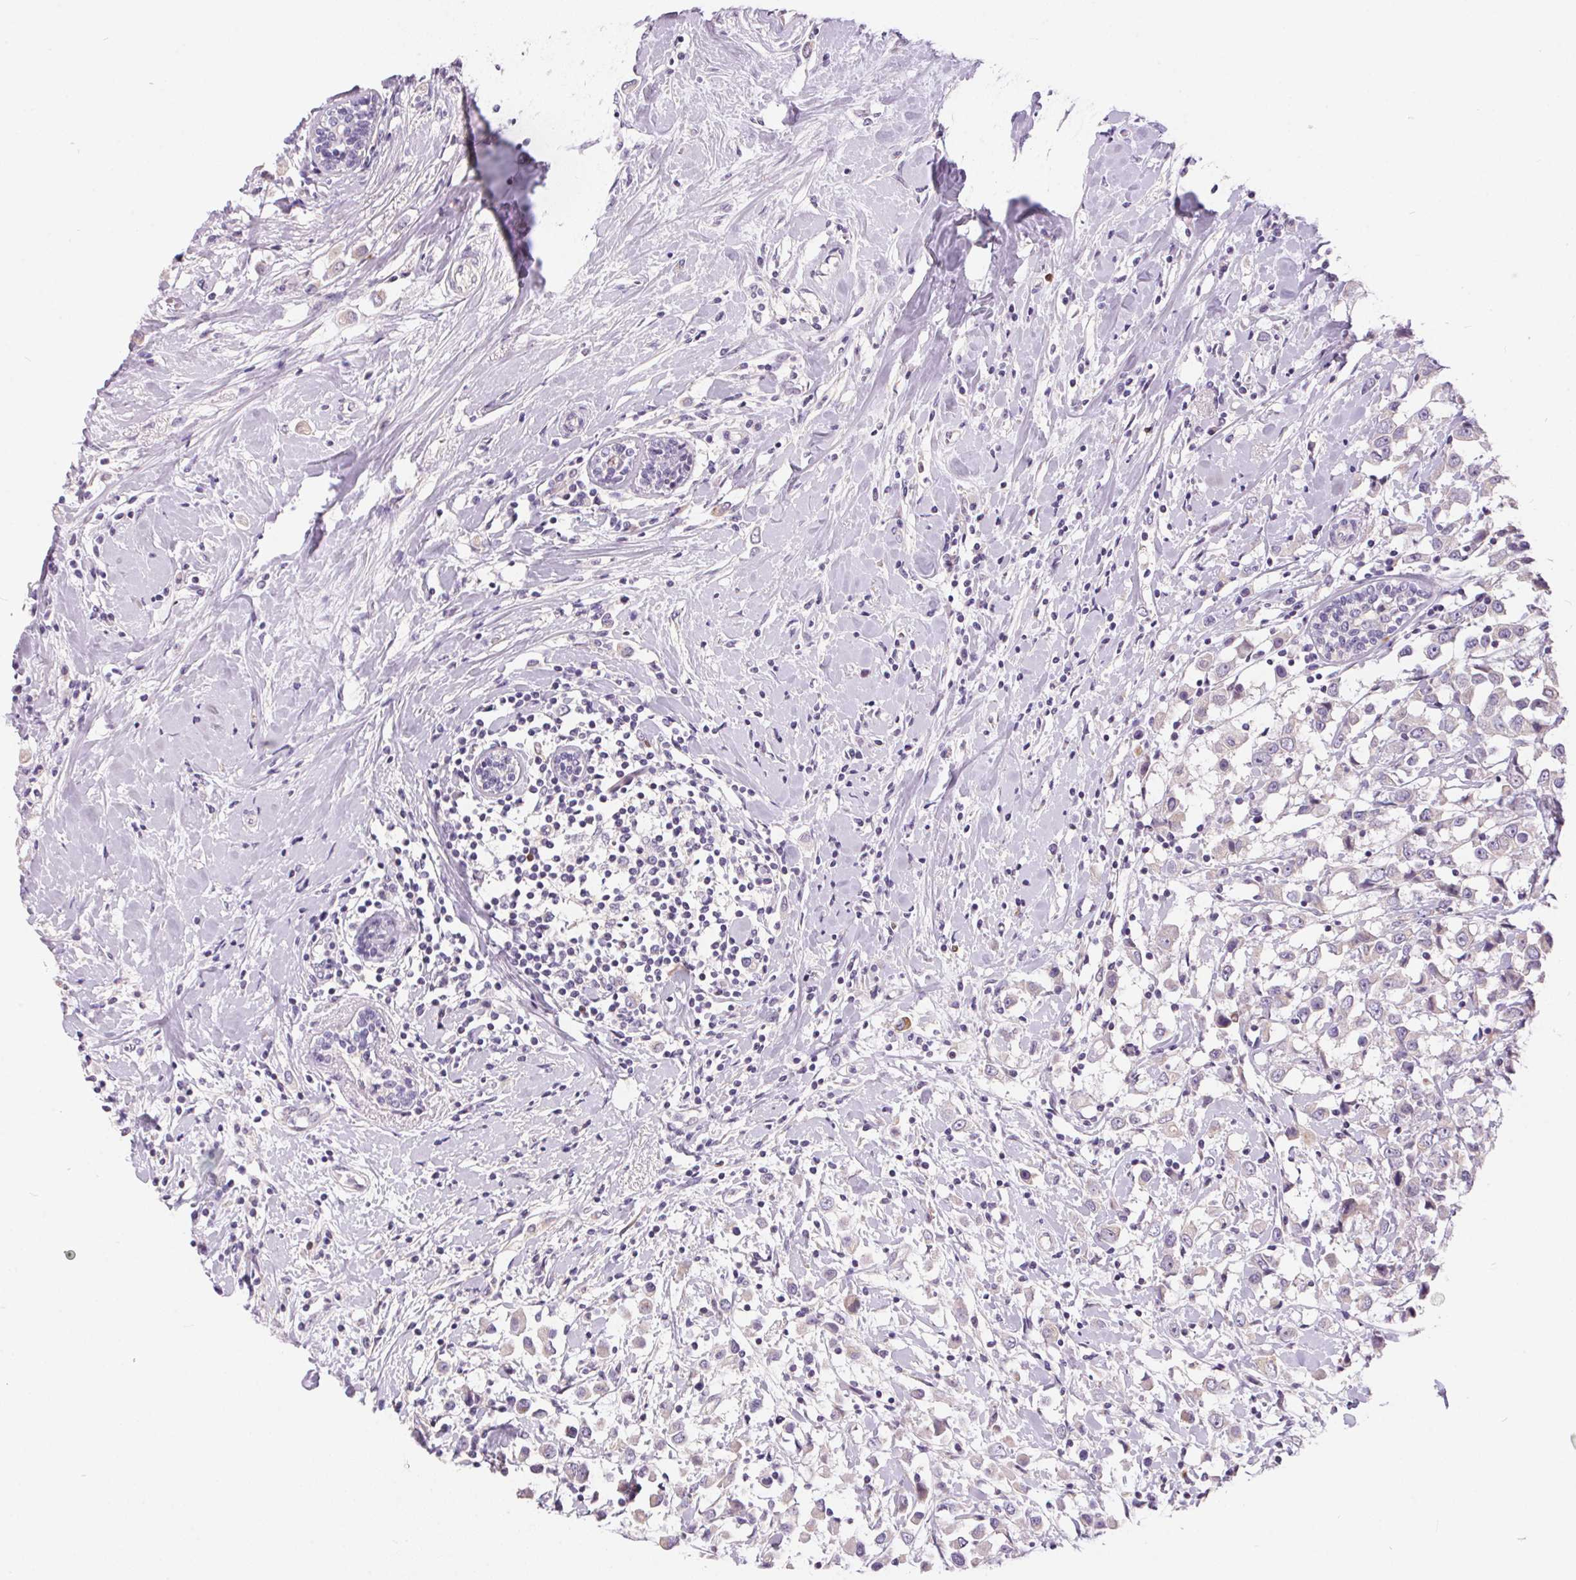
{"staining": {"intensity": "negative", "quantity": "none", "location": "none"}, "tissue": "breast cancer", "cell_type": "Tumor cells", "image_type": "cancer", "snomed": [{"axis": "morphology", "description": "Duct carcinoma"}, {"axis": "topography", "description": "Breast"}], "caption": "Immunohistochemistry histopathology image of human breast invasive ductal carcinoma stained for a protein (brown), which reveals no staining in tumor cells. The staining is performed using DAB brown chromogen with nuclei counter-stained in using hematoxylin.", "gene": "UNC13B", "patient": {"sex": "female", "age": 61}}